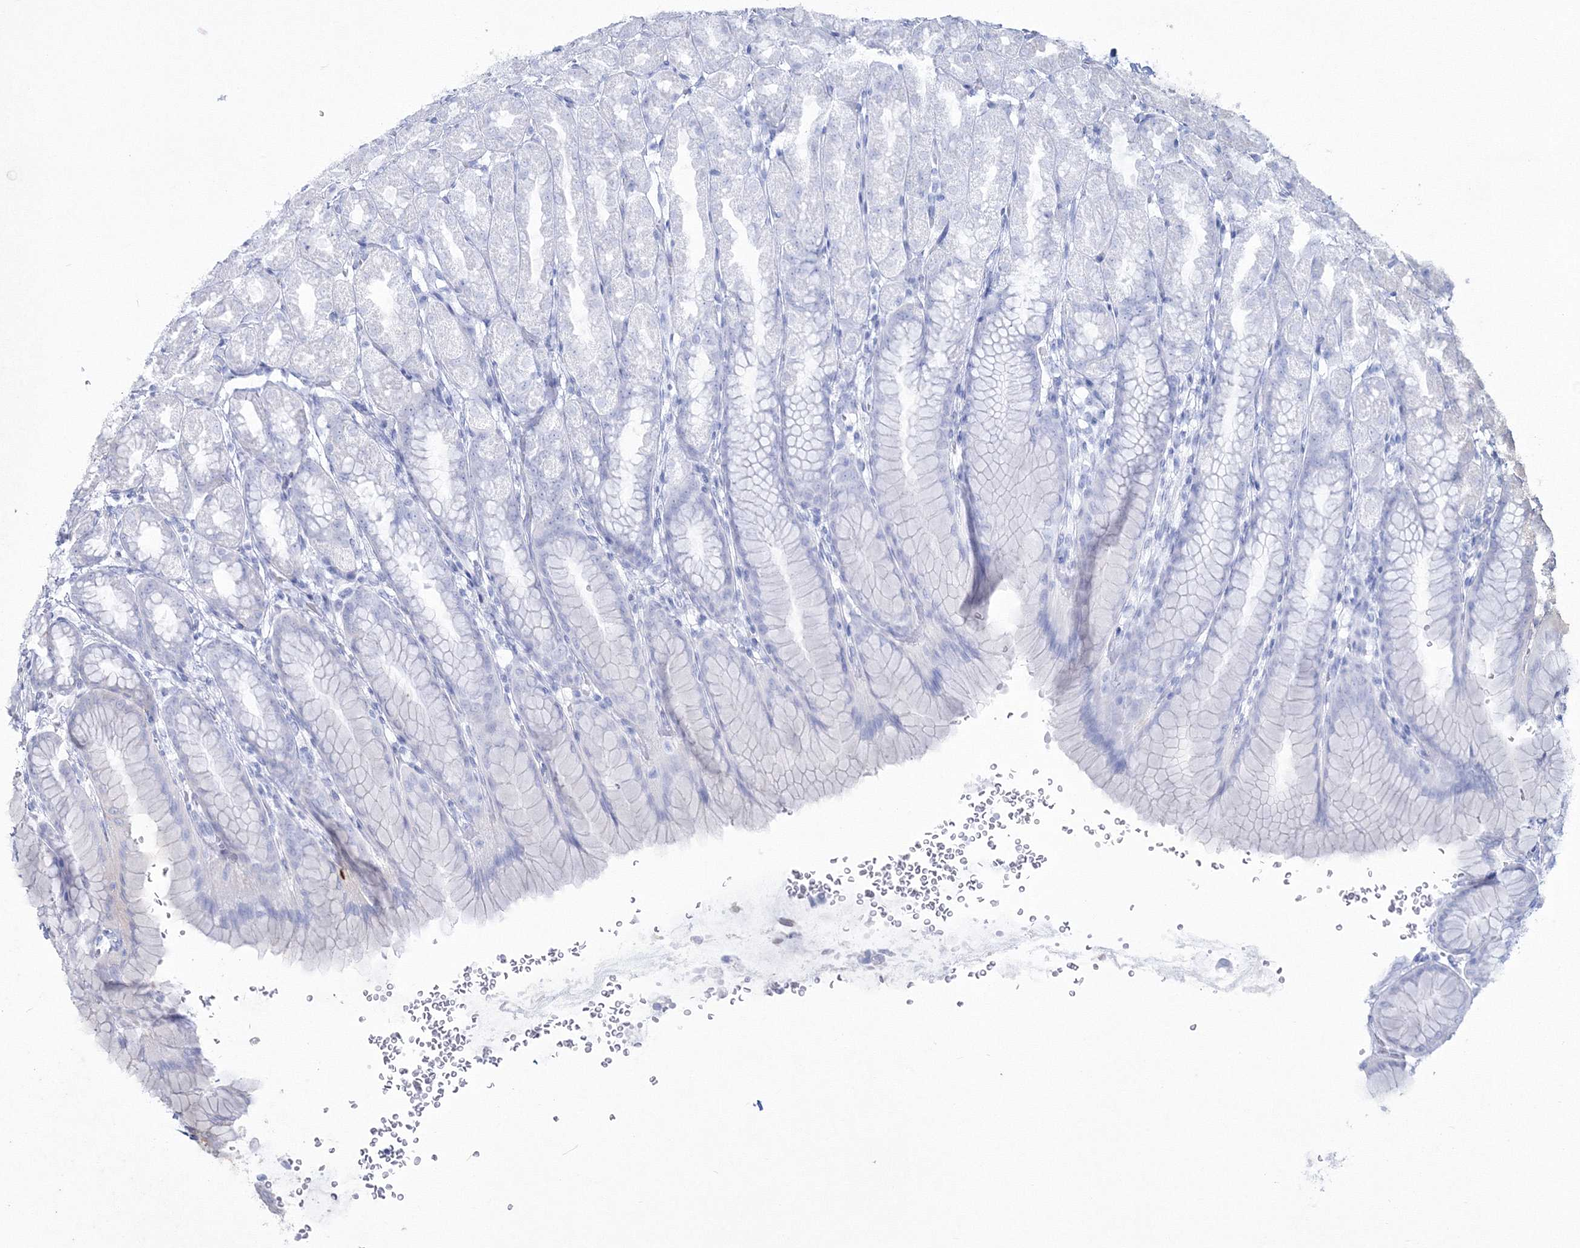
{"staining": {"intensity": "negative", "quantity": "none", "location": "none"}, "tissue": "stomach", "cell_type": "Glandular cells", "image_type": "normal", "snomed": [{"axis": "morphology", "description": "Normal tissue, NOS"}, {"axis": "topography", "description": "Stomach"}], "caption": "Normal stomach was stained to show a protein in brown. There is no significant staining in glandular cells.", "gene": "HYAL2", "patient": {"sex": "male", "age": 42}}